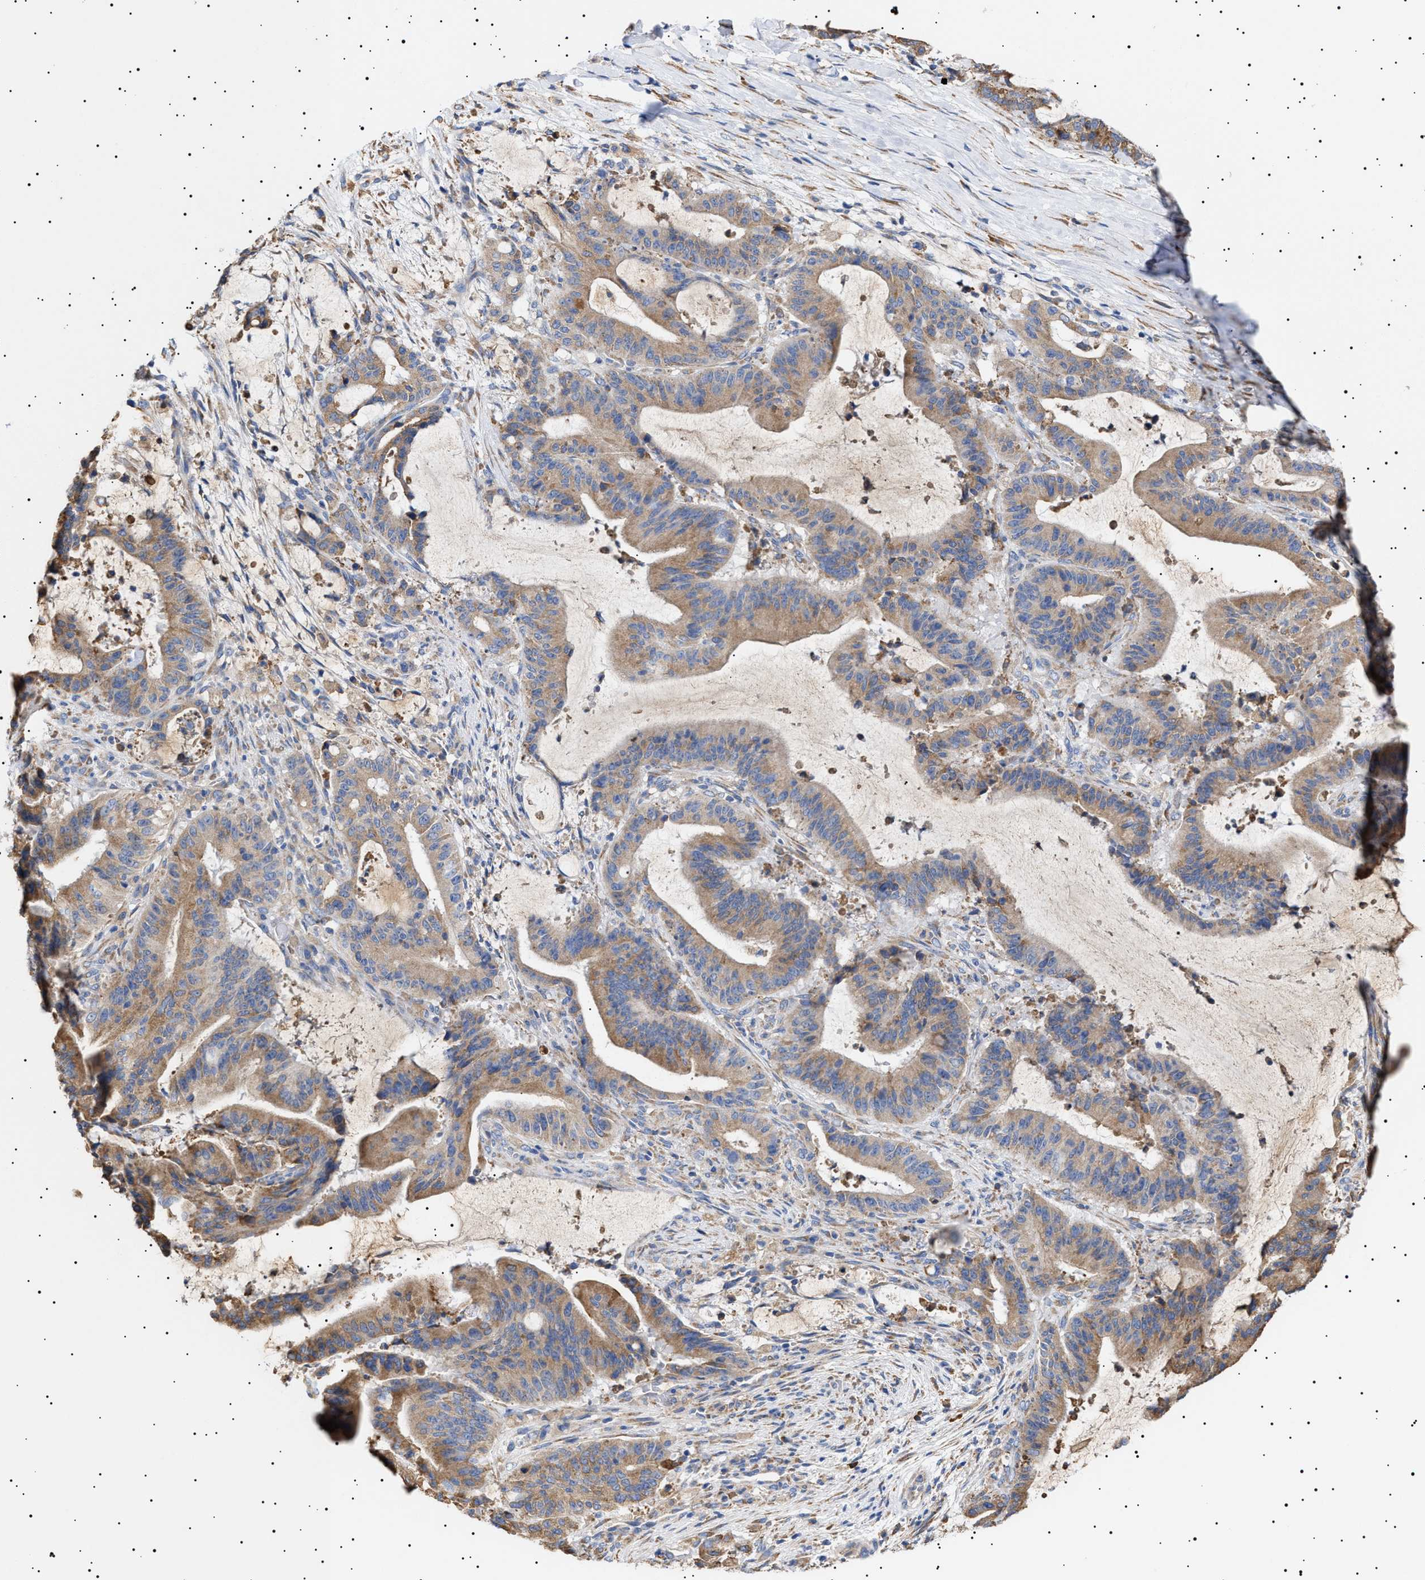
{"staining": {"intensity": "moderate", "quantity": ">75%", "location": "cytoplasmic/membranous"}, "tissue": "liver cancer", "cell_type": "Tumor cells", "image_type": "cancer", "snomed": [{"axis": "morphology", "description": "Normal tissue, NOS"}, {"axis": "morphology", "description": "Cholangiocarcinoma"}, {"axis": "topography", "description": "Liver"}, {"axis": "topography", "description": "Peripheral nerve tissue"}], "caption": "IHC staining of liver cholangiocarcinoma, which exhibits medium levels of moderate cytoplasmic/membranous expression in approximately >75% of tumor cells indicating moderate cytoplasmic/membranous protein positivity. The staining was performed using DAB (brown) for protein detection and nuclei were counterstained in hematoxylin (blue).", "gene": "ERCC6L2", "patient": {"sex": "female", "age": 73}}